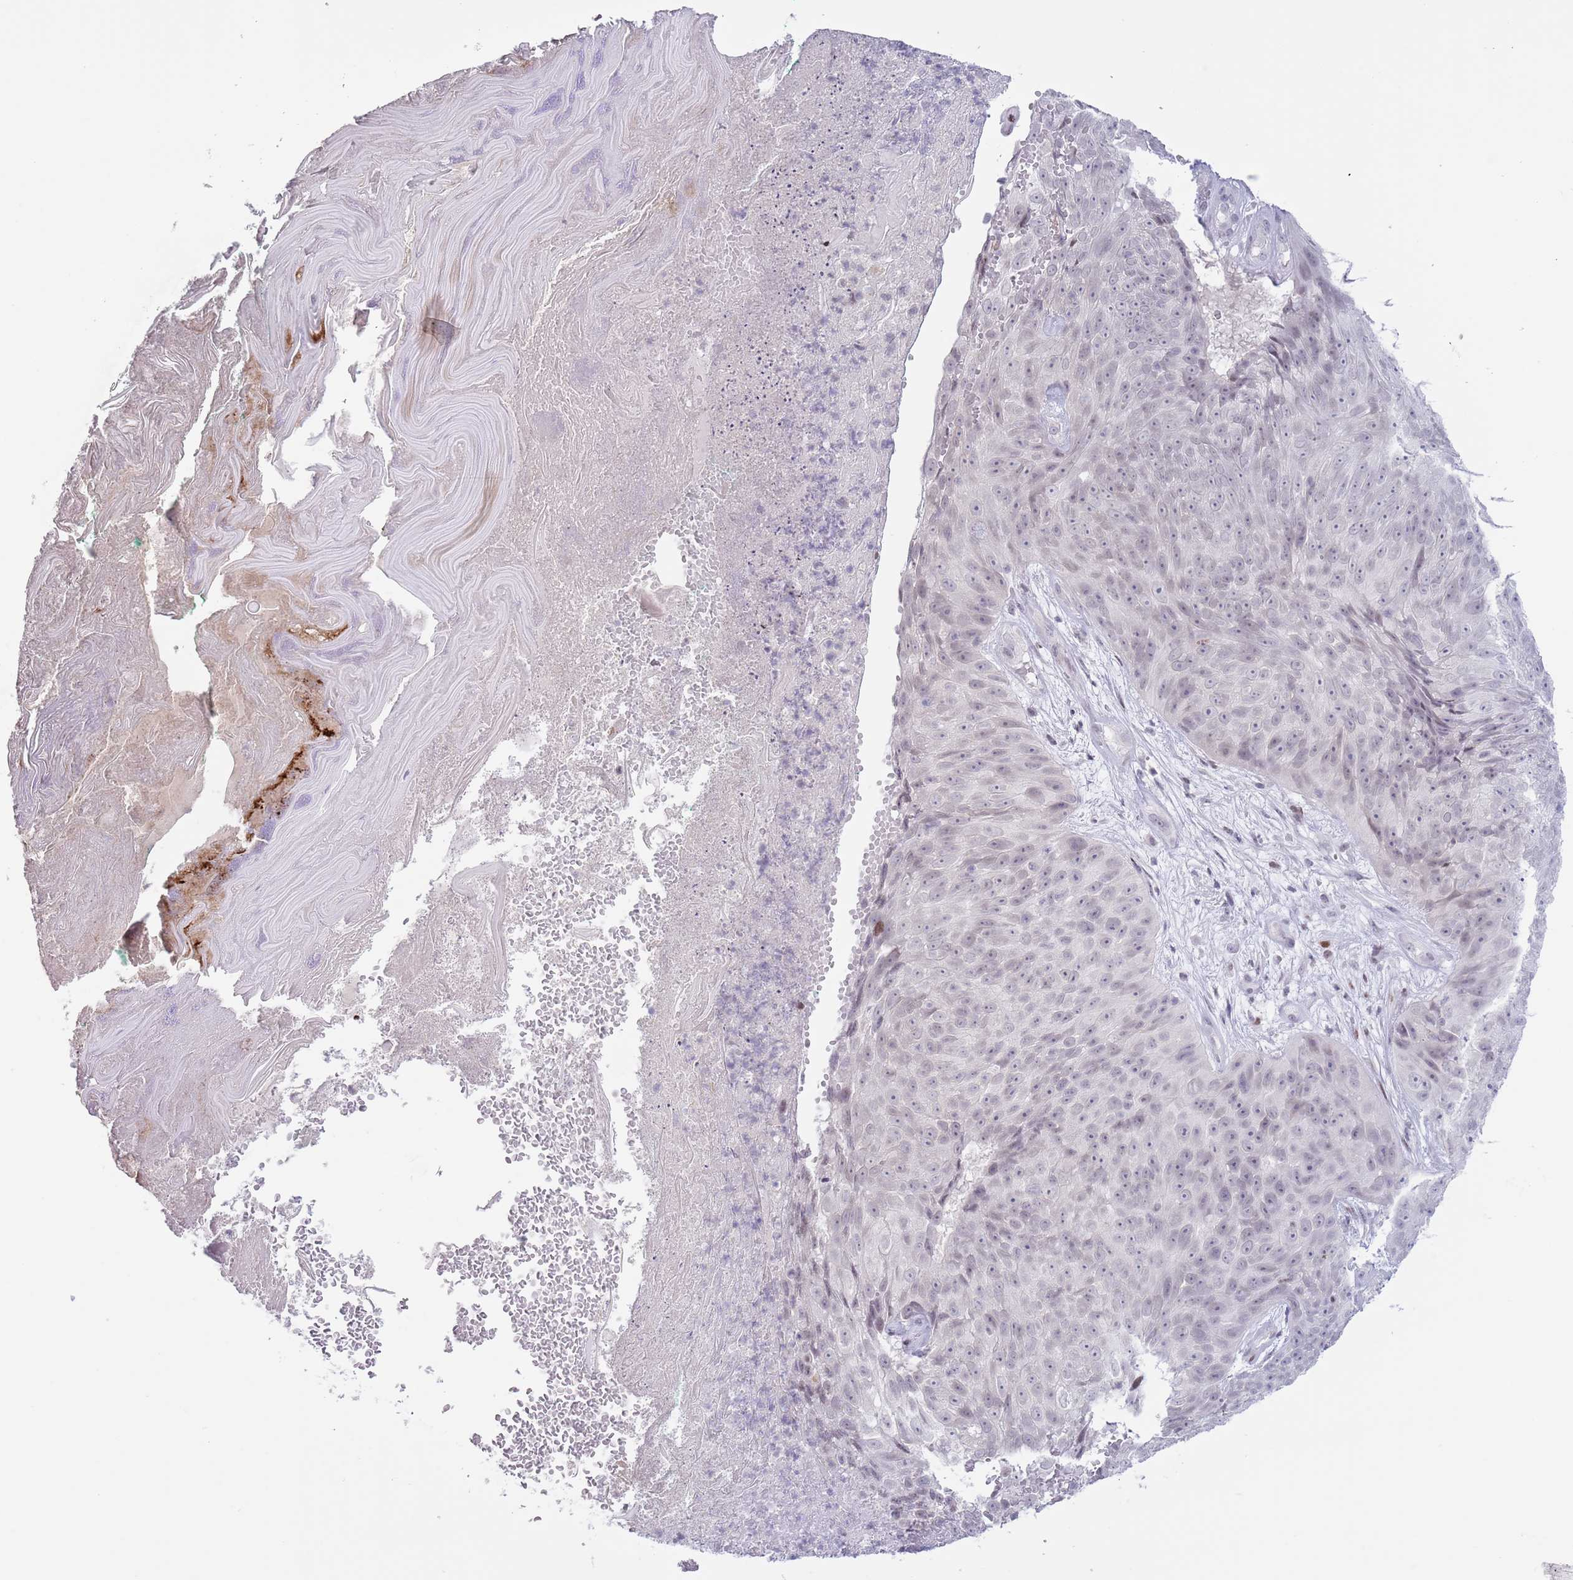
{"staining": {"intensity": "weak", "quantity": "25%-75%", "location": "nuclear"}, "tissue": "skin cancer", "cell_type": "Tumor cells", "image_type": "cancer", "snomed": [{"axis": "morphology", "description": "Squamous cell carcinoma, NOS"}, {"axis": "topography", "description": "Skin"}], "caption": "The photomicrograph reveals immunohistochemical staining of skin squamous cell carcinoma. There is weak nuclear staining is identified in about 25%-75% of tumor cells. (brown staining indicates protein expression, while blue staining denotes nuclei).", "gene": "MFSD10", "patient": {"sex": "female", "age": 87}}